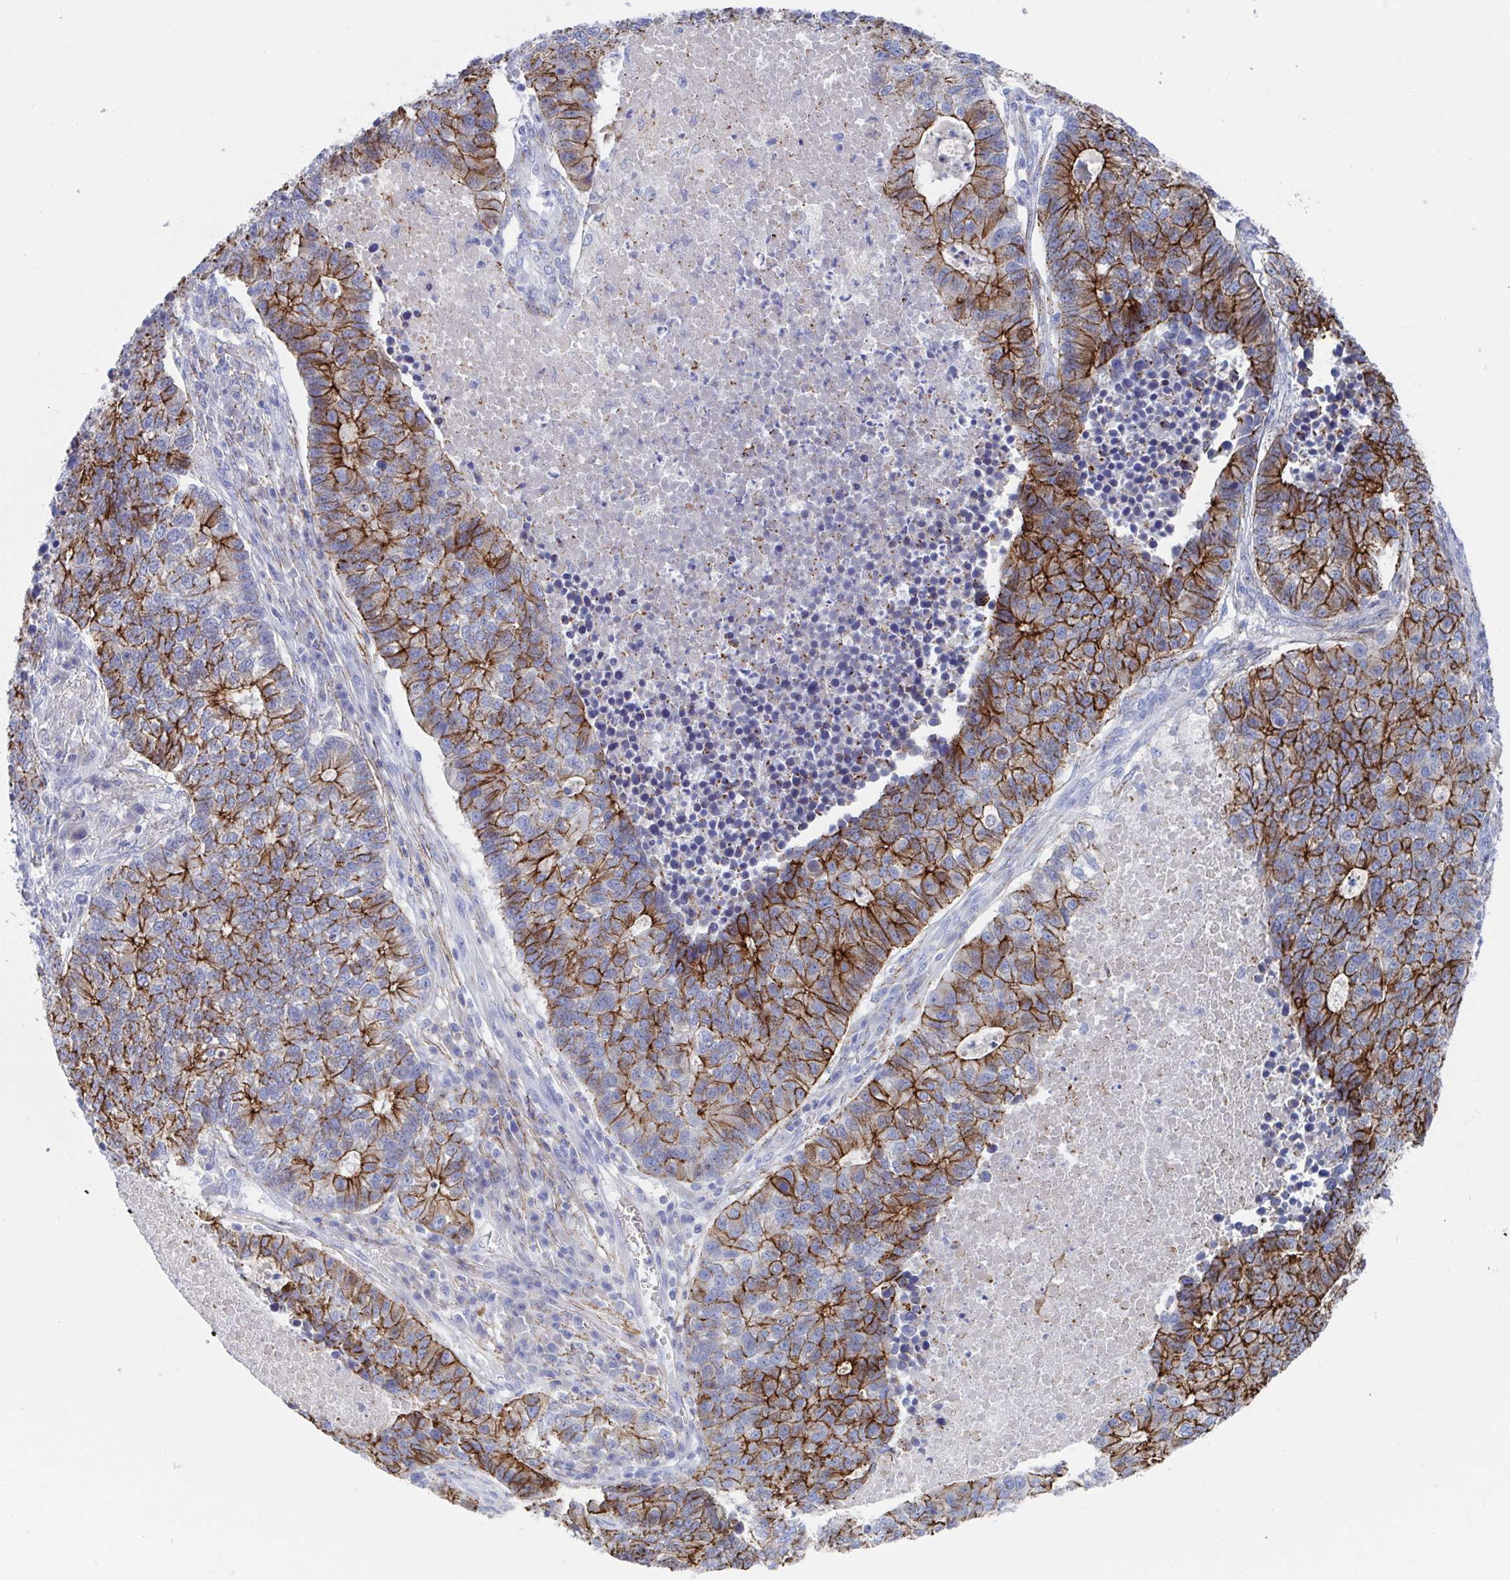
{"staining": {"intensity": "strong", "quantity": ">75%", "location": "cytoplasmic/membranous"}, "tissue": "lung cancer", "cell_type": "Tumor cells", "image_type": "cancer", "snomed": [{"axis": "morphology", "description": "Adenocarcinoma, NOS"}, {"axis": "topography", "description": "Lung"}], "caption": "Human adenocarcinoma (lung) stained for a protein (brown) shows strong cytoplasmic/membranous positive positivity in about >75% of tumor cells.", "gene": "CDH2", "patient": {"sex": "male", "age": 57}}